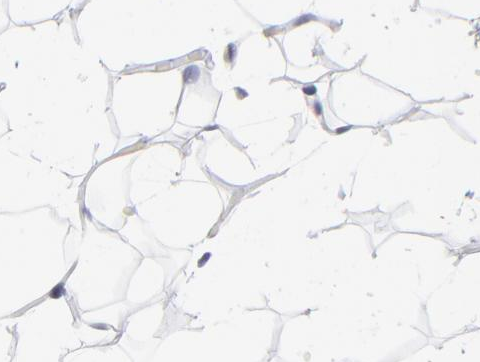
{"staining": {"intensity": "weak", "quantity": "<25%", "location": "nuclear"}, "tissue": "adipose tissue", "cell_type": "Adipocytes", "image_type": "normal", "snomed": [{"axis": "morphology", "description": "Normal tissue, NOS"}, {"axis": "morphology", "description": "Fibrosis, NOS"}, {"axis": "topography", "description": "Breast"}], "caption": "There is no significant positivity in adipocytes of adipose tissue. Nuclei are stained in blue.", "gene": "SP2", "patient": {"sex": "female", "age": 24}}